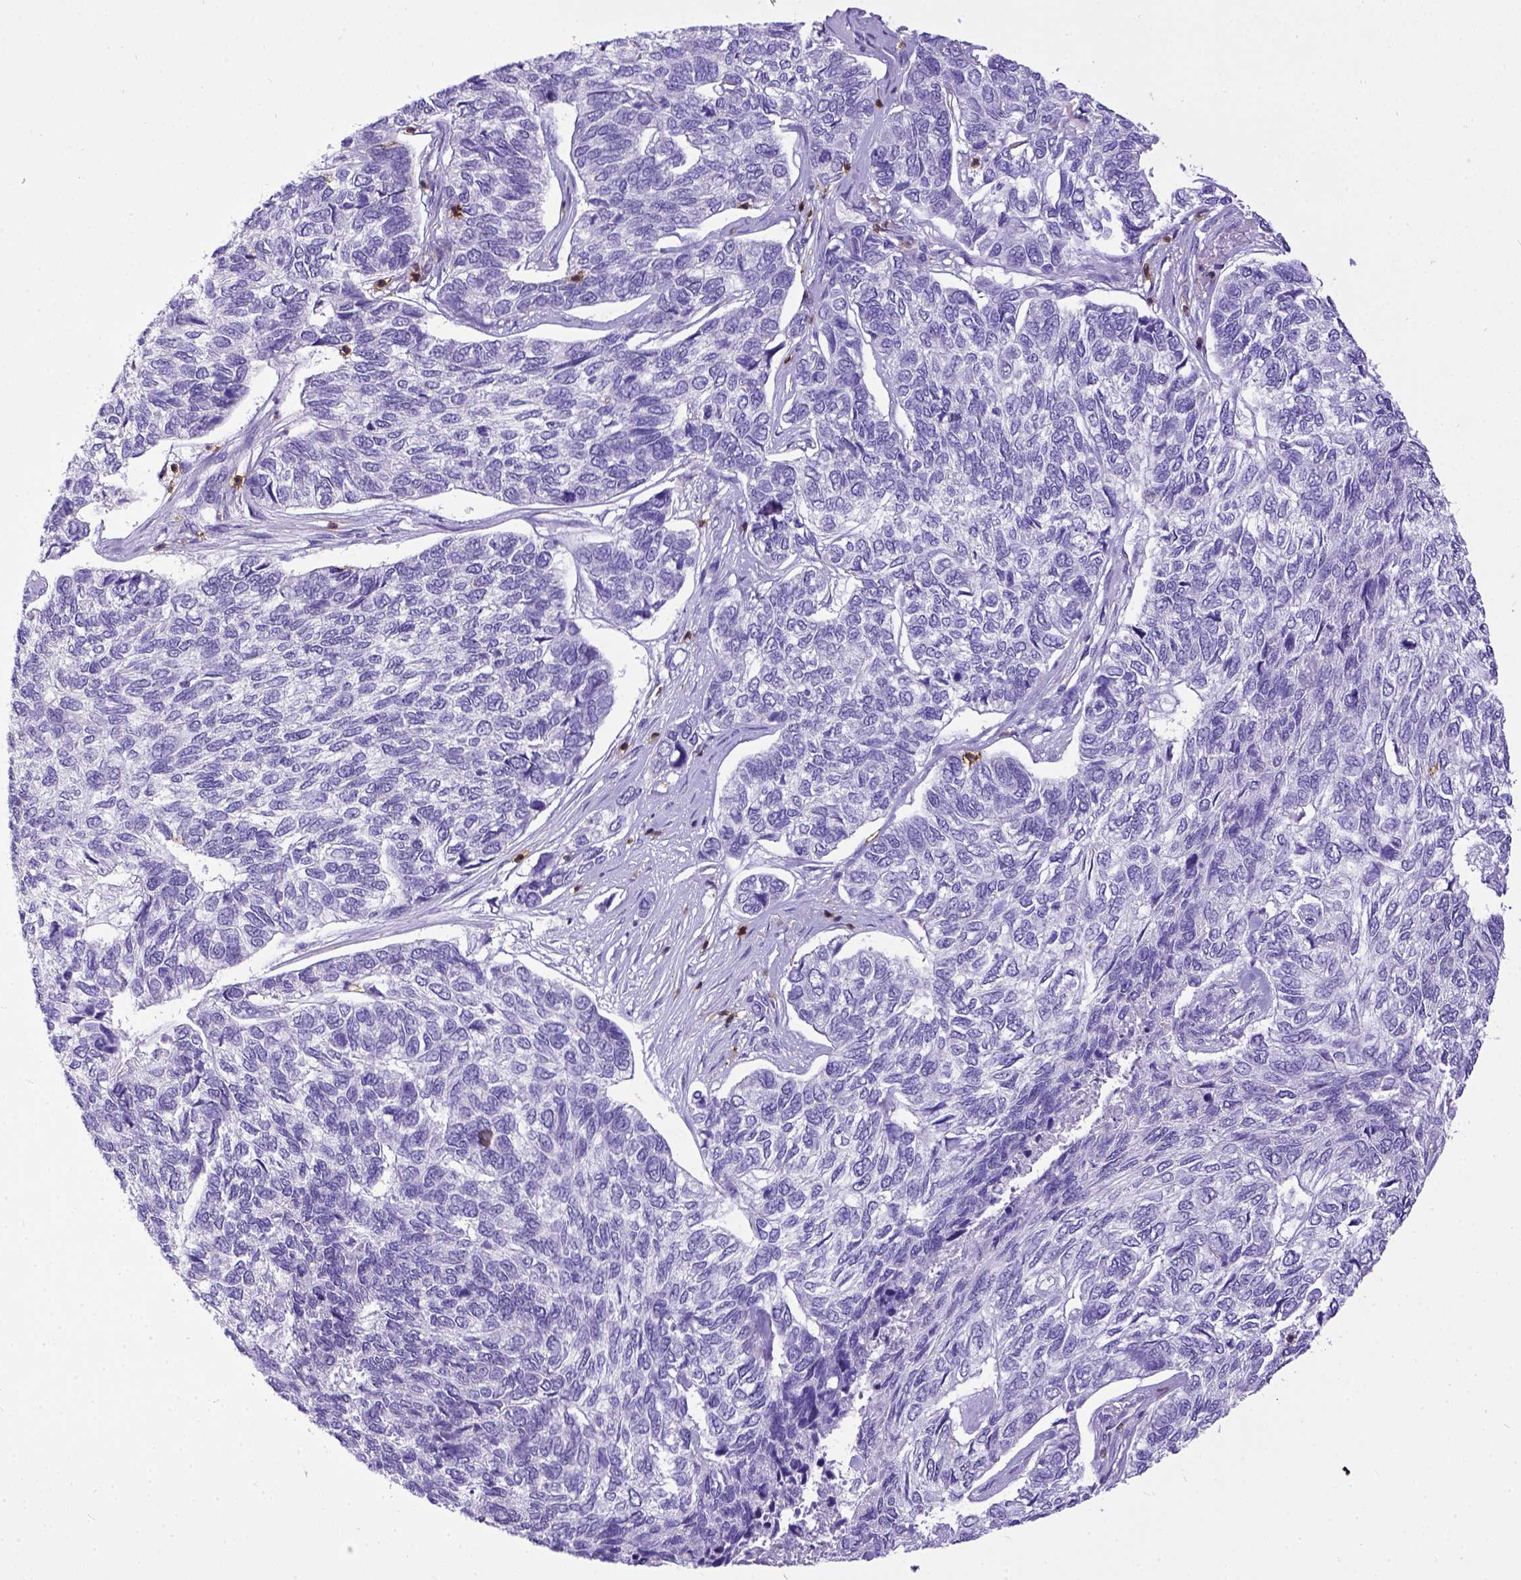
{"staining": {"intensity": "negative", "quantity": "none", "location": "none"}, "tissue": "skin cancer", "cell_type": "Tumor cells", "image_type": "cancer", "snomed": [{"axis": "morphology", "description": "Basal cell carcinoma"}, {"axis": "topography", "description": "Skin"}], "caption": "This is a photomicrograph of IHC staining of skin cancer (basal cell carcinoma), which shows no expression in tumor cells.", "gene": "CD3E", "patient": {"sex": "female", "age": 65}}